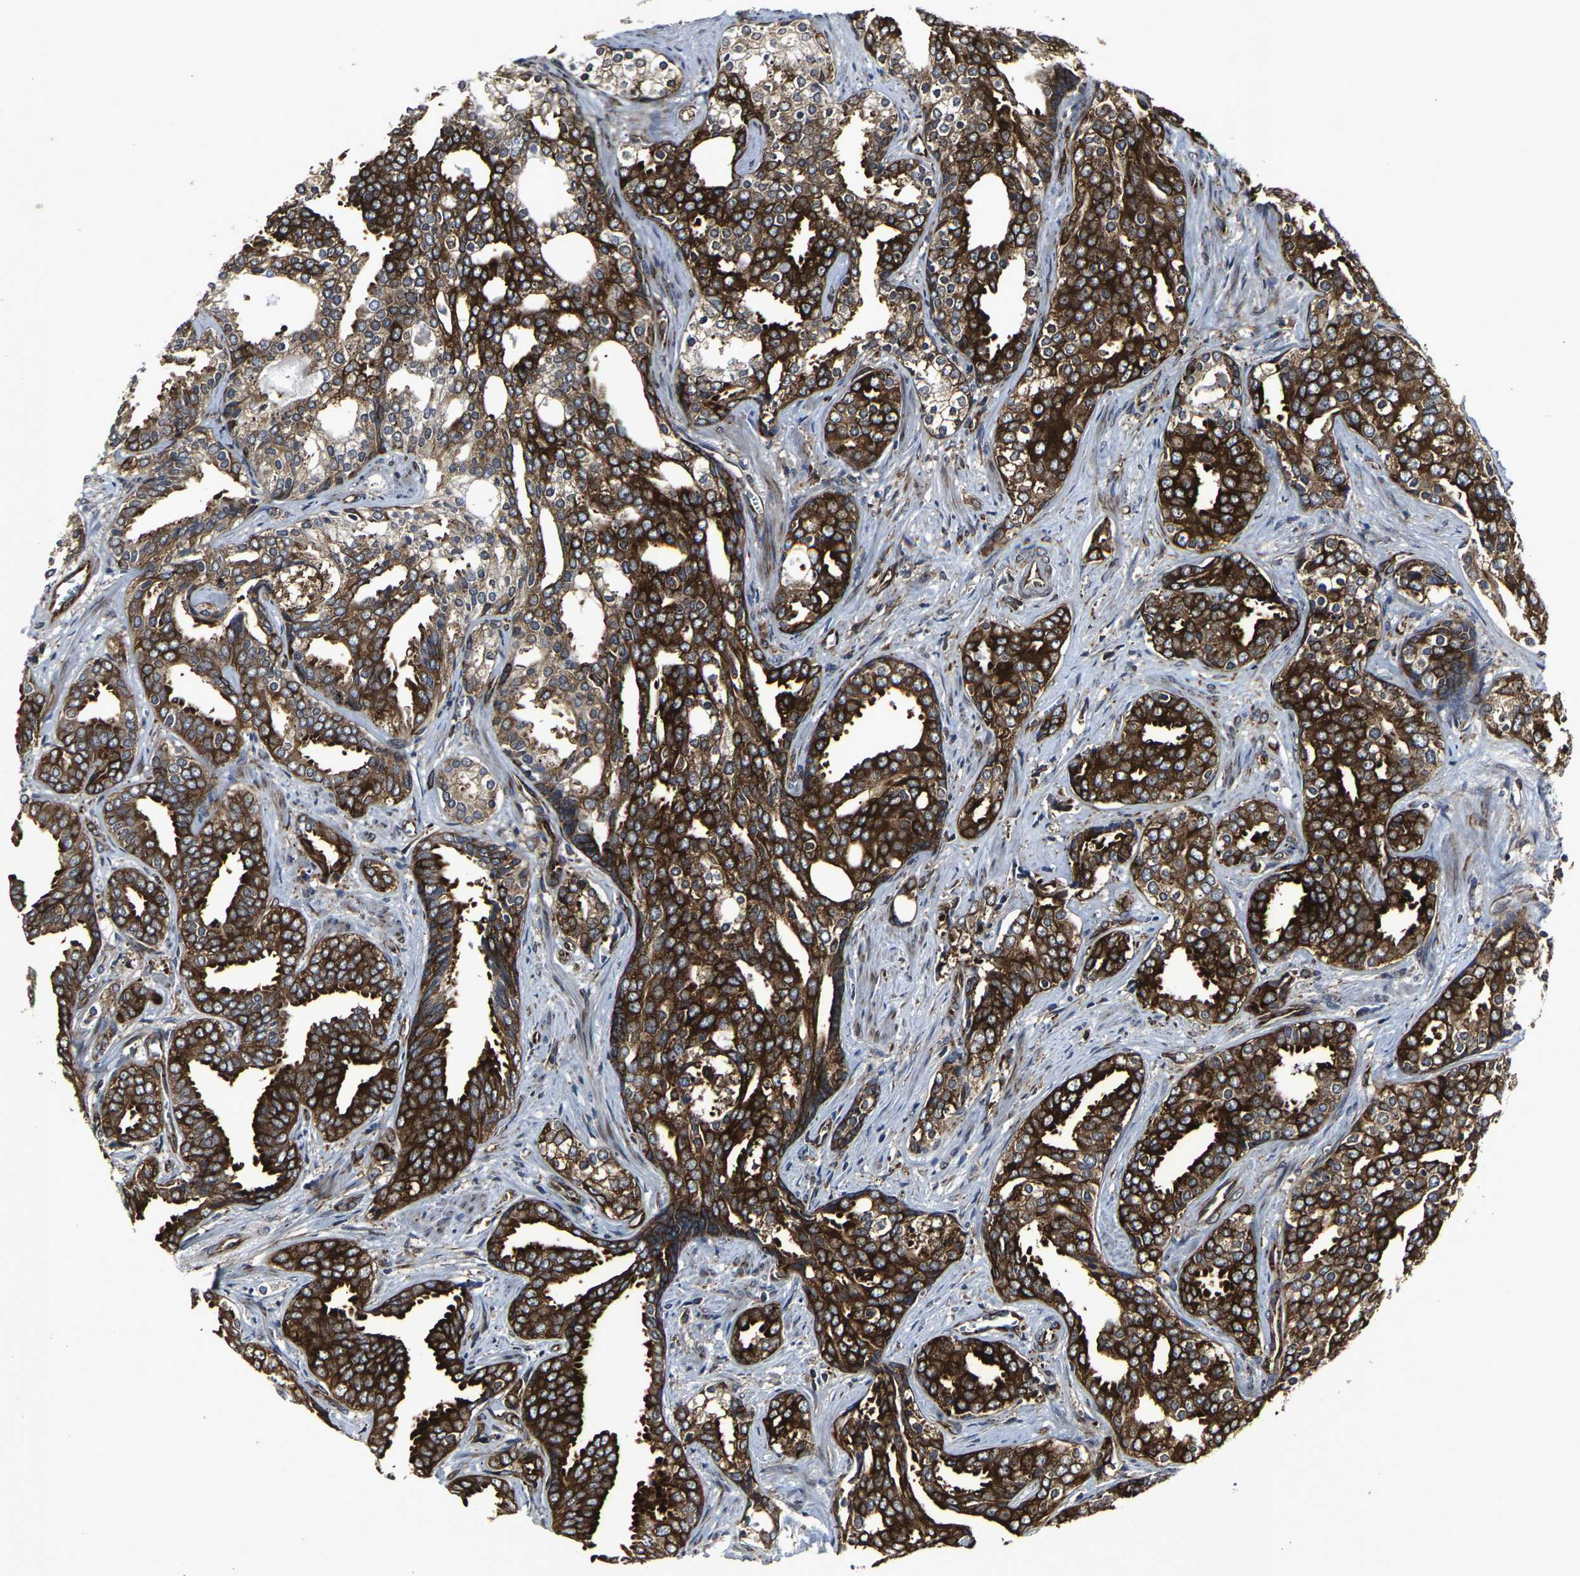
{"staining": {"intensity": "strong", "quantity": ">75%", "location": "cytoplasmic/membranous"}, "tissue": "prostate cancer", "cell_type": "Tumor cells", "image_type": "cancer", "snomed": [{"axis": "morphology", "description": "Adenocarcinoma, High grade"}, {"axis": "topography", "description": "Prostate"}], "caption": "DAB (3,3'-diaminobenzidine) immunohistochemical staining of high-grade adenocarcinoma (prostate) demonstrates strong cytoplasmic/membranous protein positivity in about >75% of tumor cells.", "gene": "MARCHF2", "patient": {"sex": "male", "age": 67}}